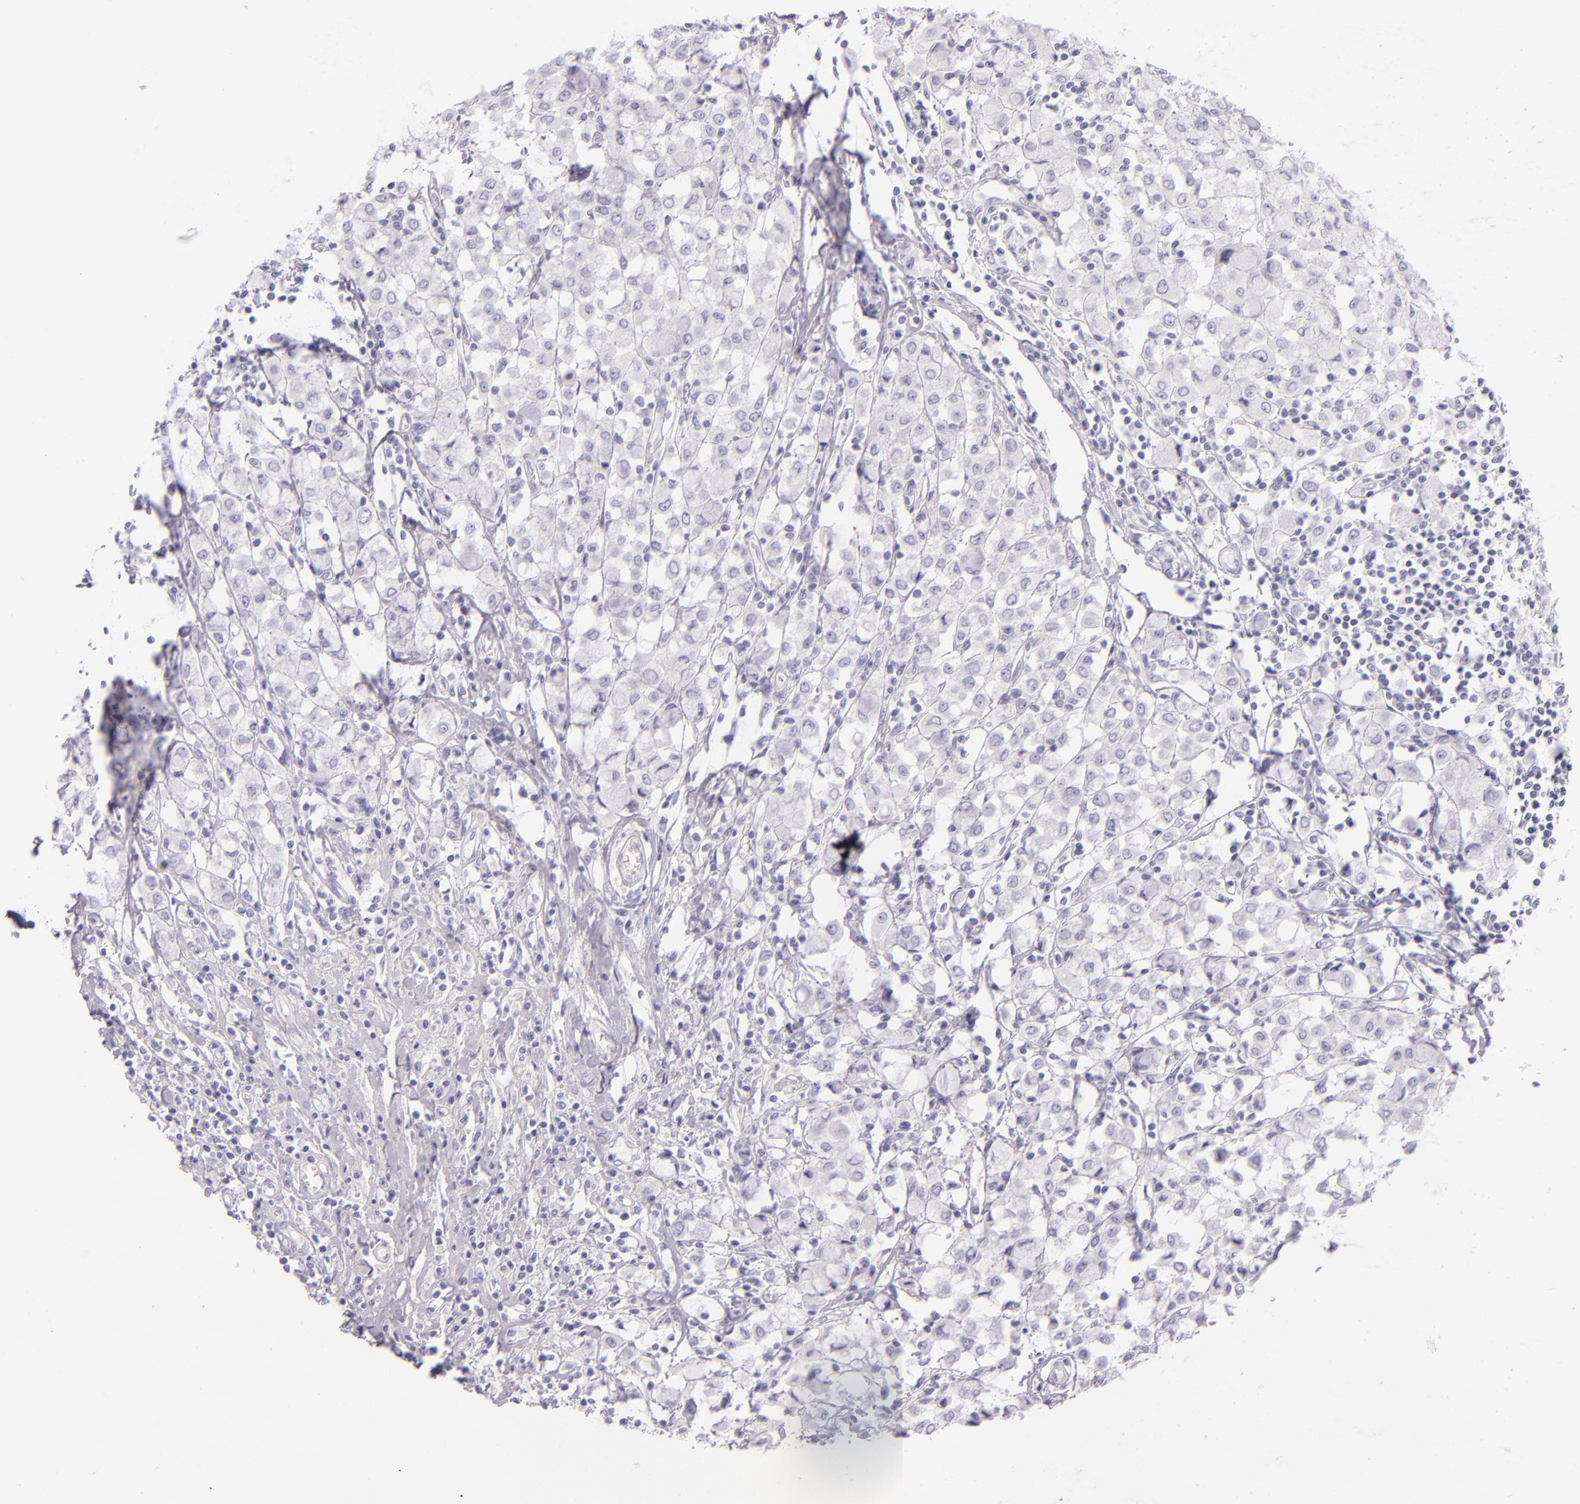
{"staining": {"intensity": "negative", "quantity": "none", "location": "none"}, "tissue": "breast cancer", "cell_type": "Tumor cells", "image_type": "cancer", "snomed": [{"axis": "morphology", "description": "Lobular carcinoma"}, {"axis": "topography", "description": "Breast"}], "caption": "Immunohistochemical staining of breast lobular carcinoma reveals no significant staining in tumor cells.", "gene": "INA", "patient": {"sex": "female", "age": 85}}